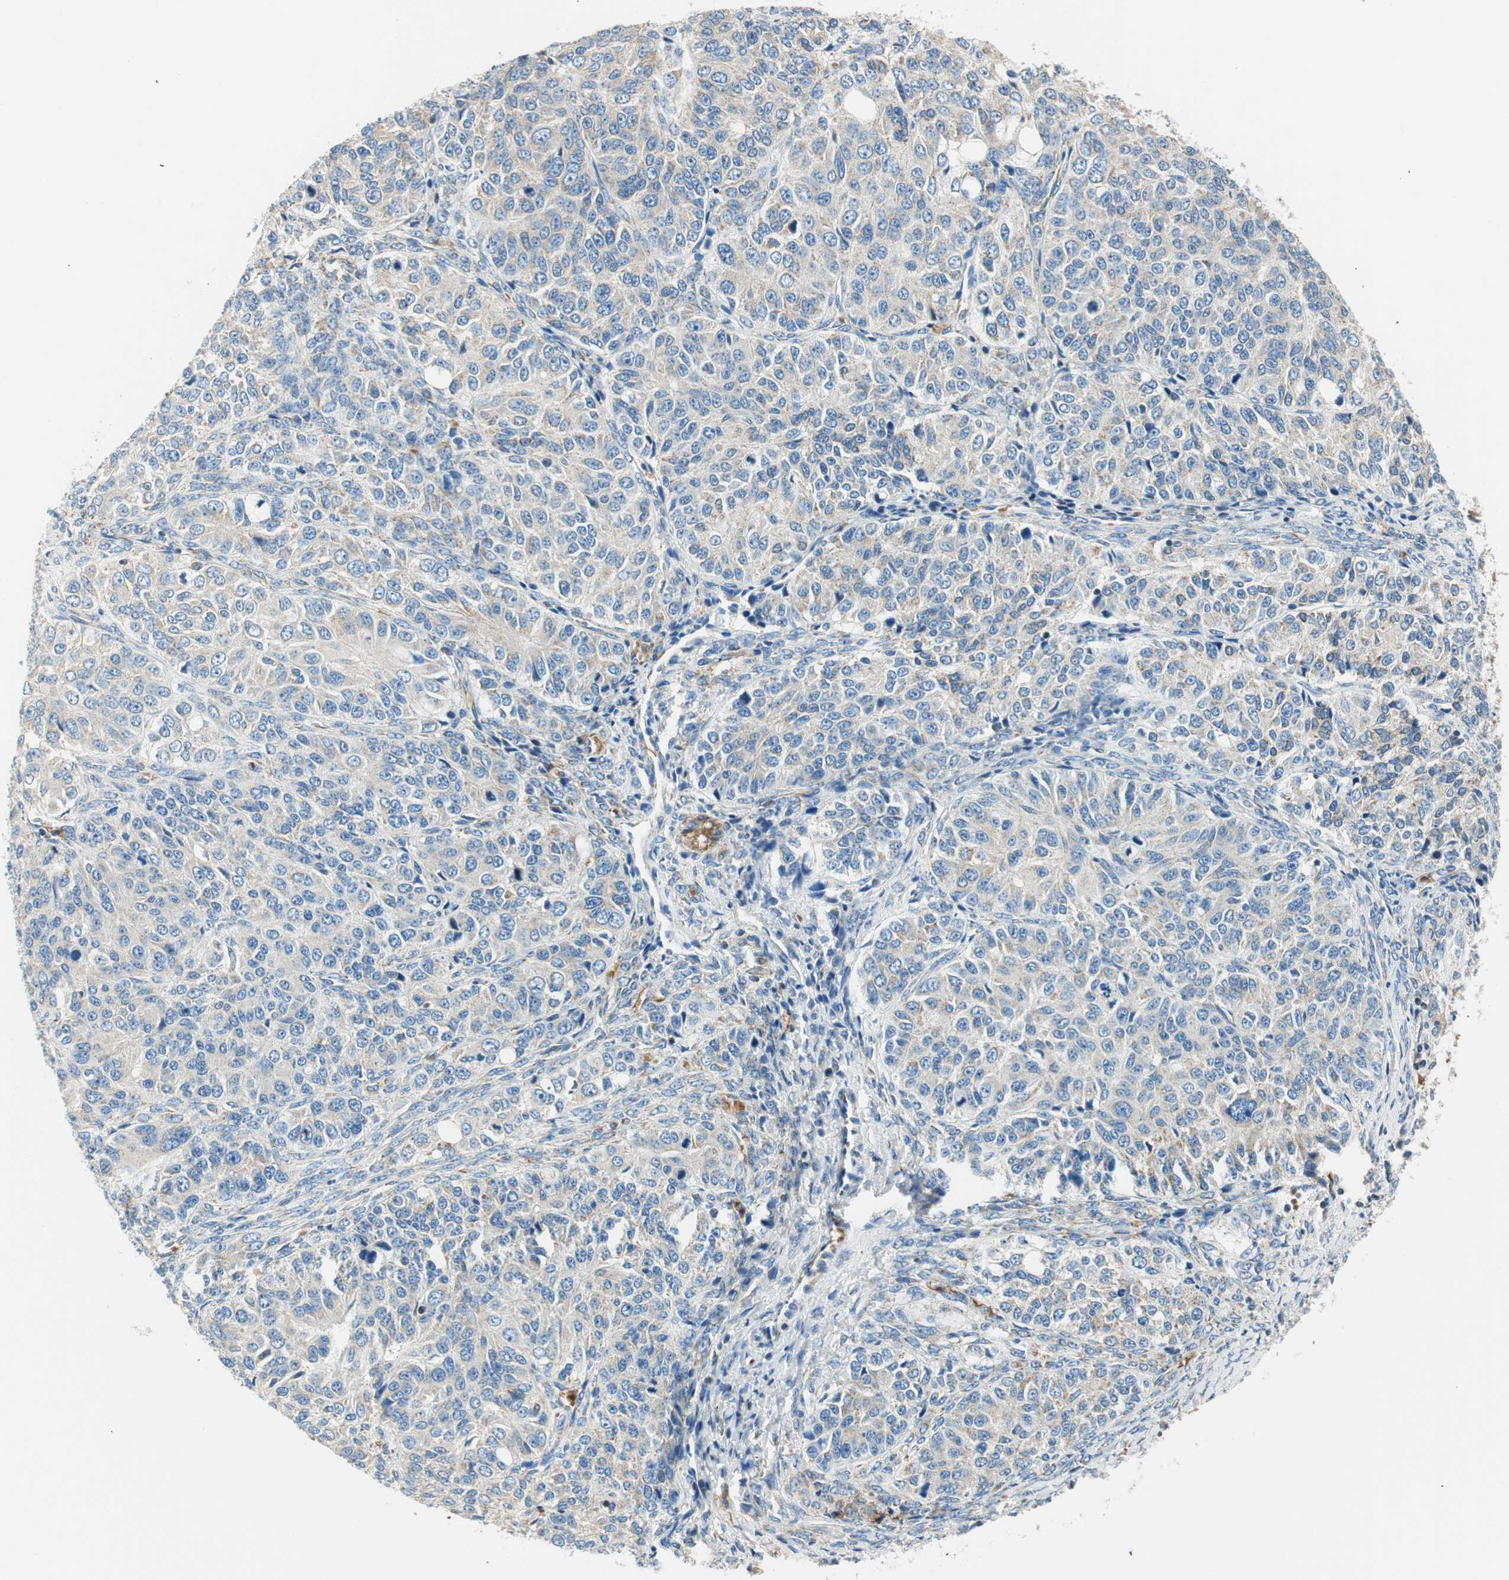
{"staining": {"intensity": "negative", "quantity": "none", "location": "none"}, "tissue": "ovarian cancer", "cell_type": "Tumor cells", "image_type": "cancer", "snomed": [{"axis": "morphology", "description": "Carcinoma, endometroid"}, {"axis": "topography", "description": "Ovary"}], "caption": "The histopathology image demonstrates no significant expression in tumor cells of endometroid carcinoma (ovarian).", "gene": "RORB", "patient": {"sex": "female", "age": 51}}